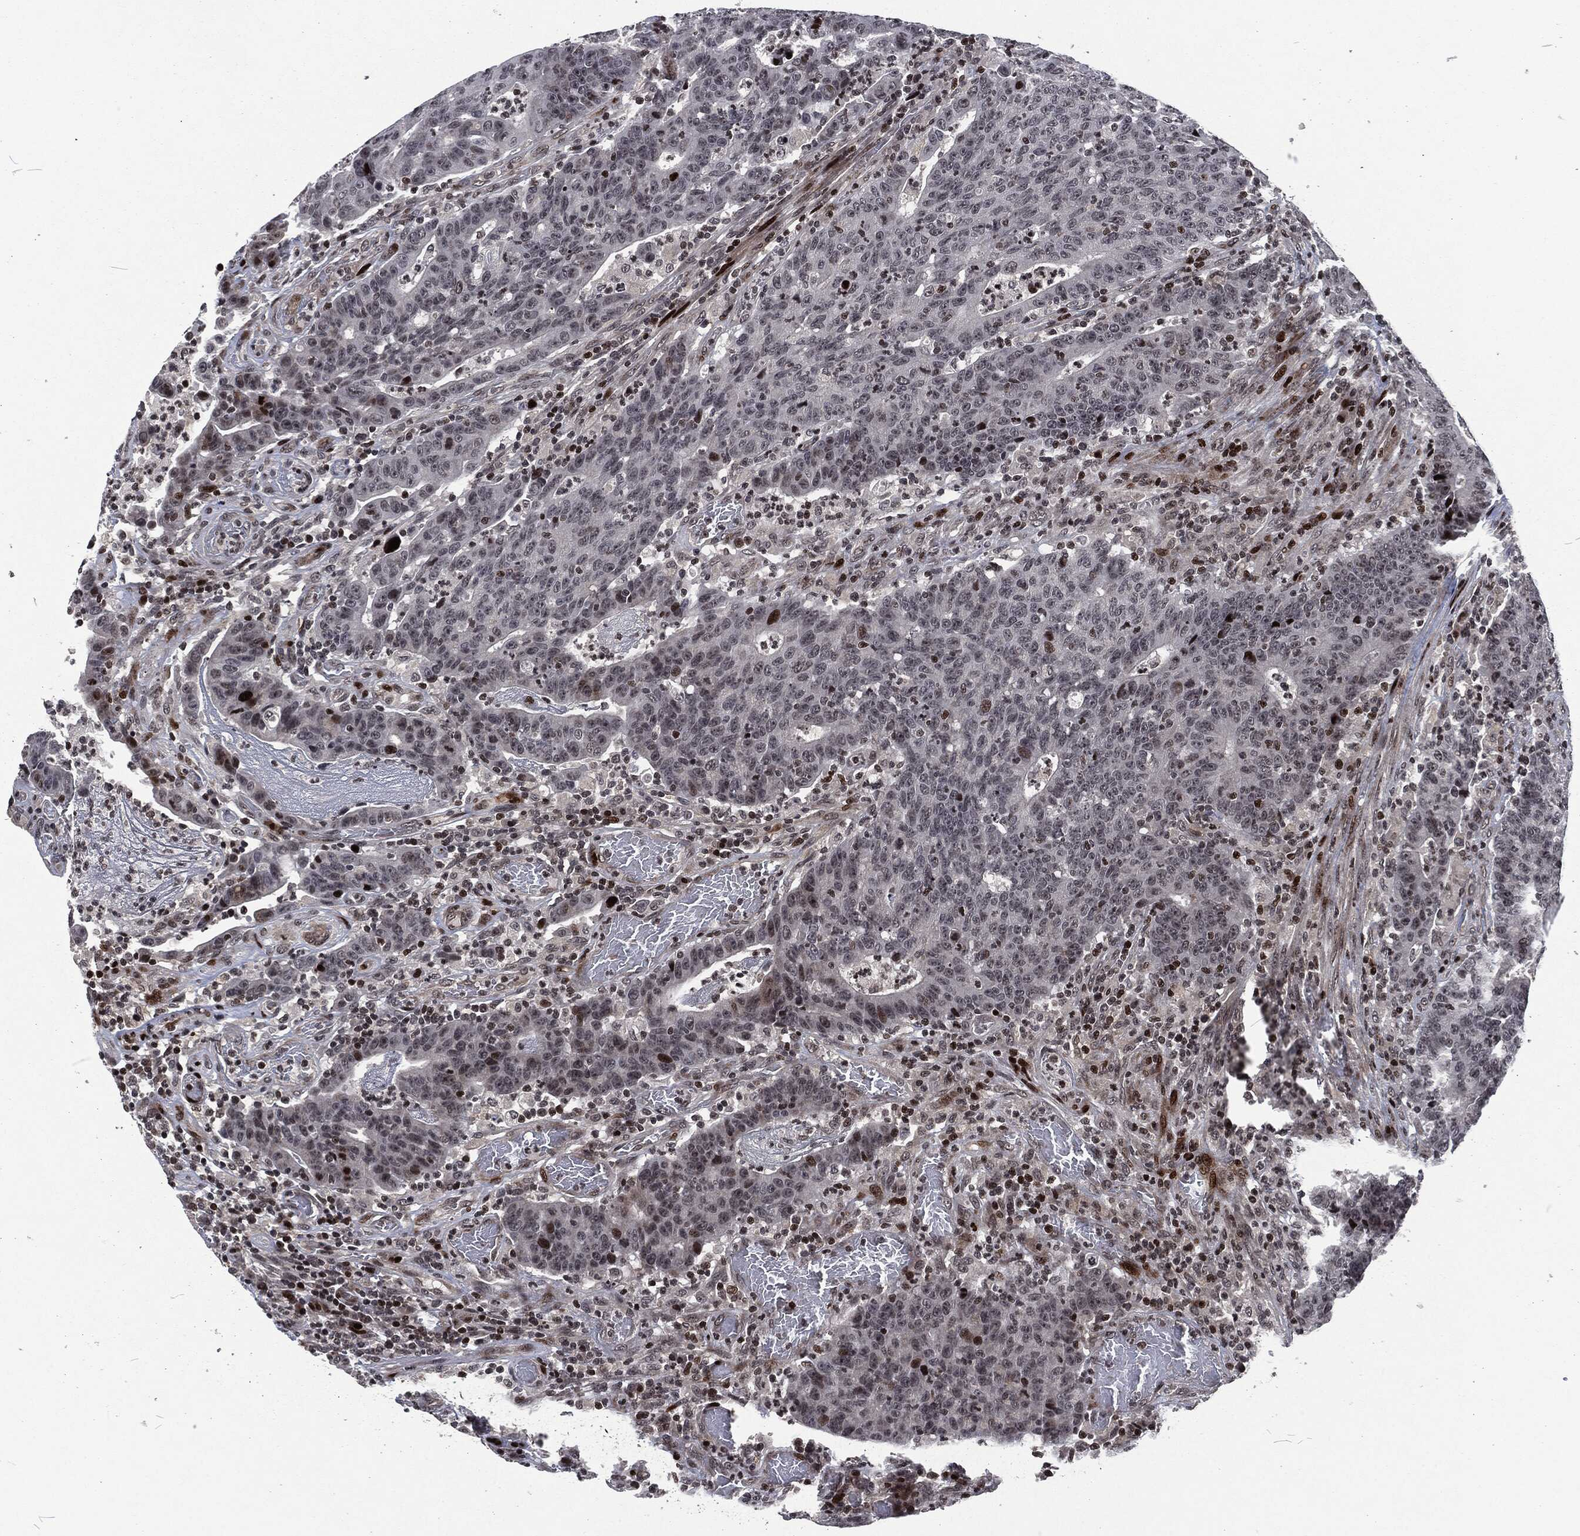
{"staining": {"intensity": "moderate", "quantity": "<25%", "location": "nuclear"}, "tissue": "colorectal cancer", "cell_type": "Tumor cells", "image_type": "cancer", "snomed": [{"axis": "morphology", "description": "Adenocarcinoma, NOS"}, {"axis": "topography", "description": "Colon"}], "caption": "Immunohistochemical staining of colorectal adenocarcinoma exhibits moderate nuclear protein positivity in approximately <25% of tumor cells.", "gene": "EGFR", "patient": {"sex": "female", "age": 75}}